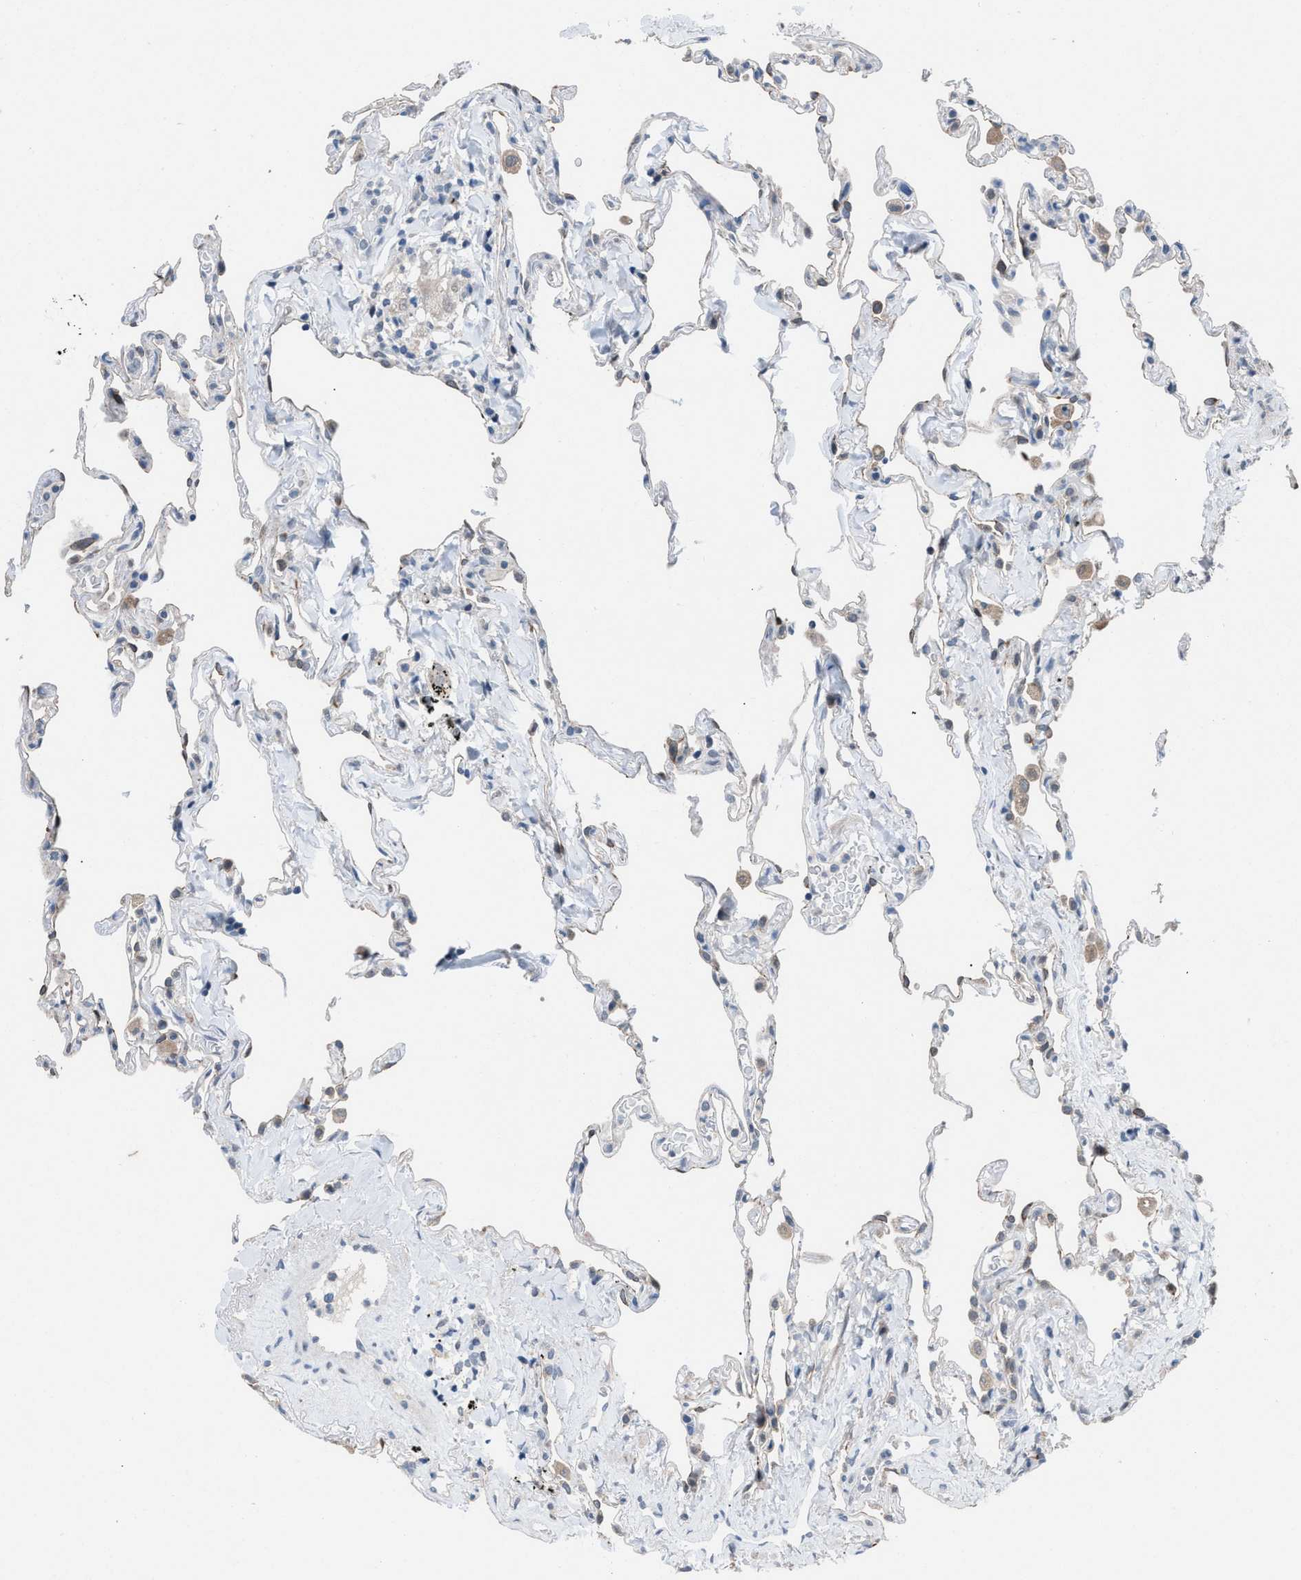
{"staining": {"intensity": "negative", "quantity": "none", "location": "none"}, "tissue": "lung", "cell_type": "Alveolar cells", "image_type": "normal", "snomed": [{"axis": "morphology", "description": "Normal tissue, NOS"}, {"axis": "topography", "description": "Lung"}], "caption": "IHC histopathology image of unremarkable lung: lung stained with DAB exhibits no significant protein positivity in alveolar cells. (DAB (3,3'-diaminobenzidine) immunohistochemistry with hematoxylin counter stain).", "gene": "ANAPC11", "patient": {"sex": "male", "age": 59}}